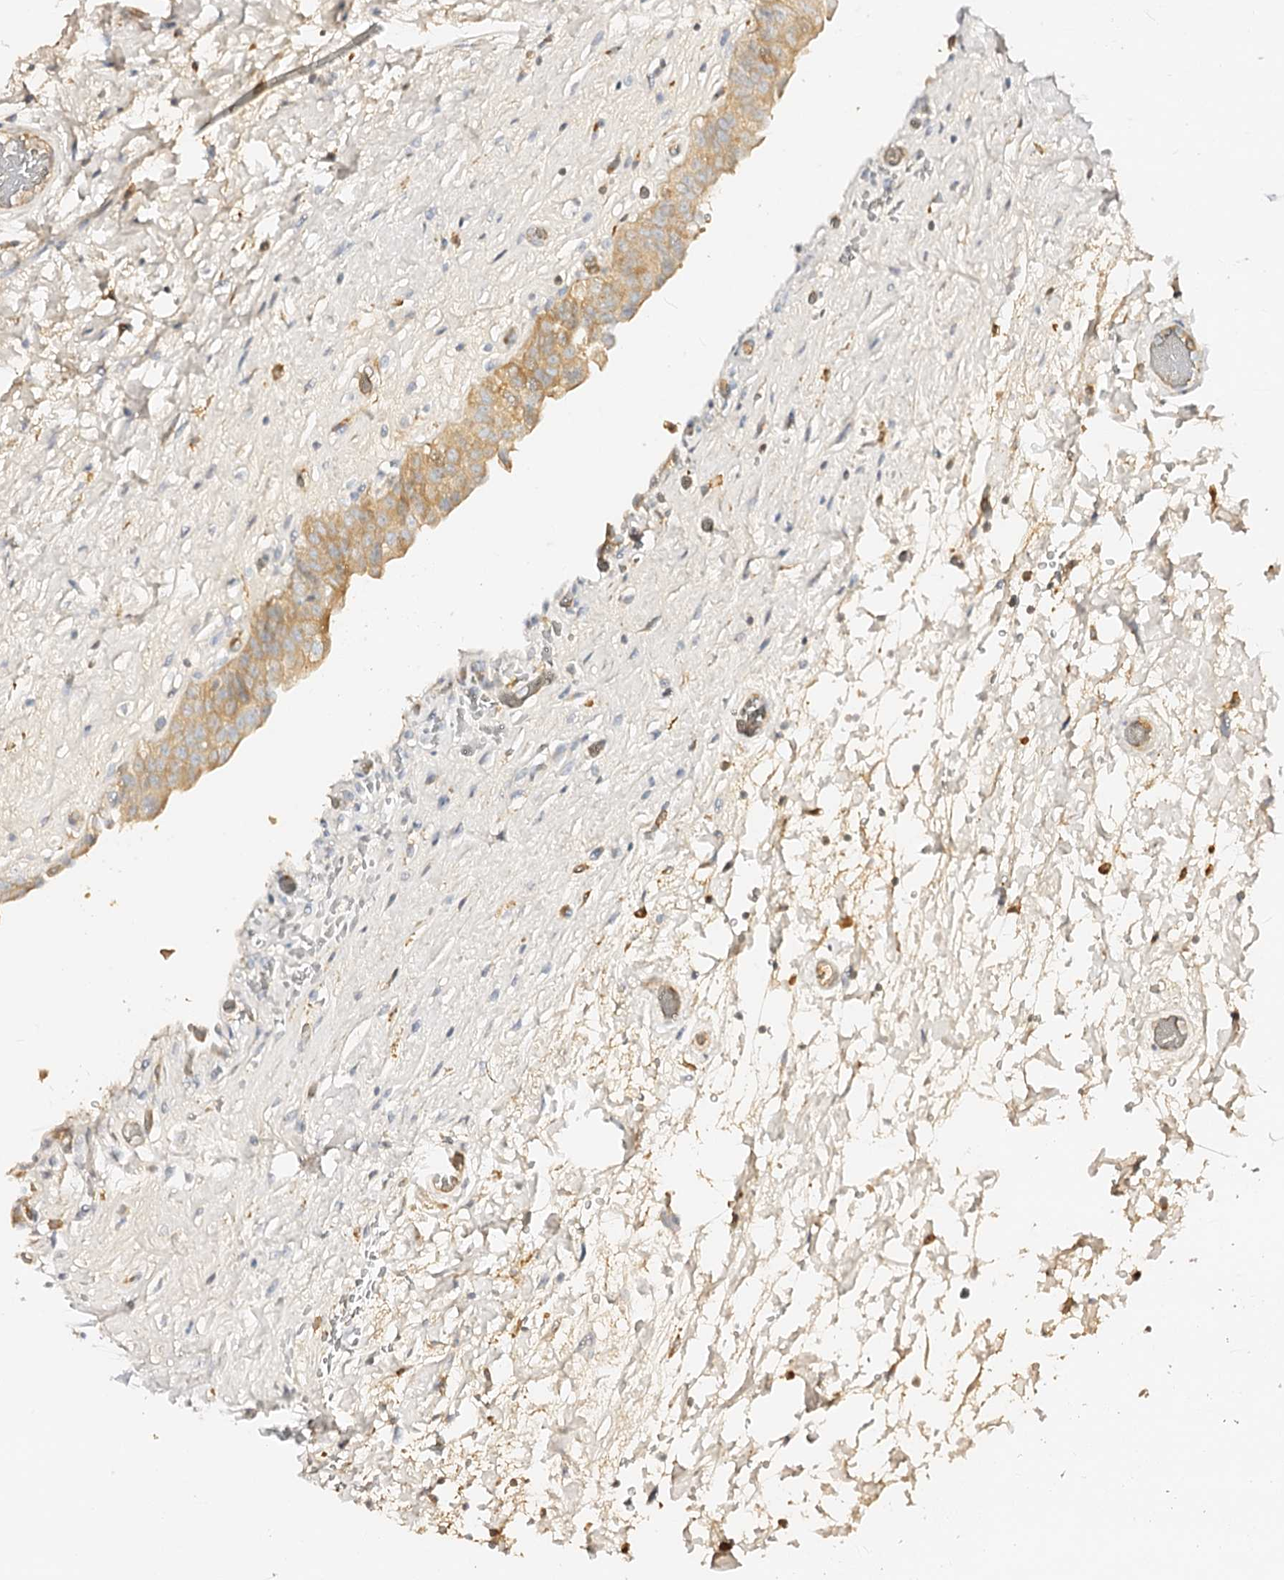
{"staining": {"intensity": "moderate", "quantity": ">75%", "location": "cytoplasmic/membranous"}, "tissue": "urinary bladder", "cell_type": "Urothelial cells", "image_type": "normal", "snomed": [{"axis": "morphology", "description": "Normal tissue, NOS"}, {"axis": "topography", "description": "Urinary bladder"}], "caption": "IHC photomicrograph of unremarkable urinary bladder: urinary bladder stained using immunohistochemistry displays medium levels of moderate protein expression localized specifically in the cytoplasmic/membranous of urothelial cells, appearing as a cytoplasmic/membranous brown color.", "gene": "CSKMT", "patient": {"sex": "male", "age": 74}}